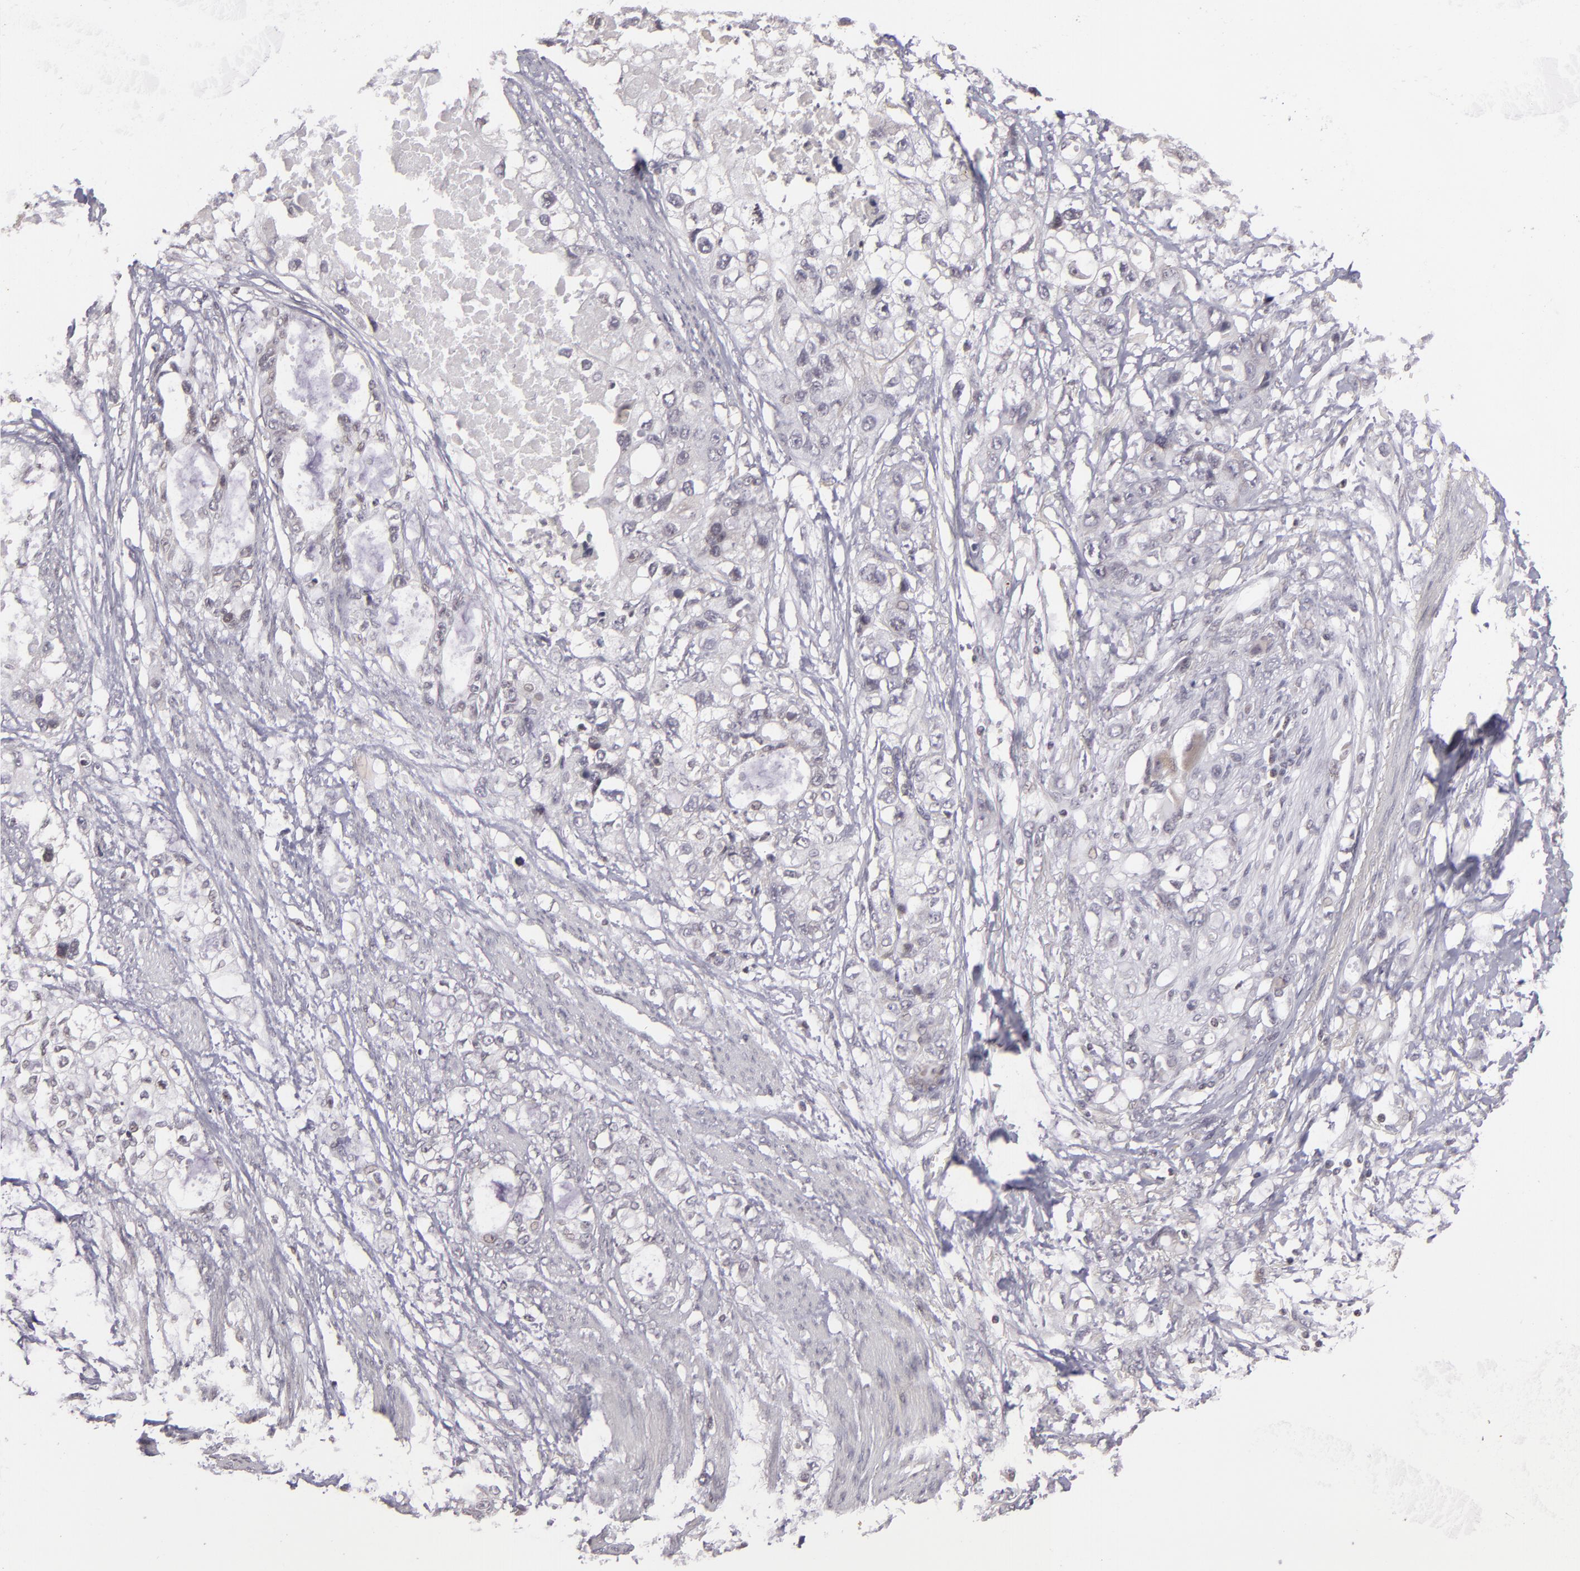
{"staining": {"intensity": "negative", "quantity": "none", "location": "none"}, "tissue": "stomach cancer", "cell_type": "Tumor cells", "image_type": "cancer", "snomed": [{"axis": "morphology", "description": "Adenocarcinoma, NOS"}, {"axis": "topography", "description": "Stomach, upper"}], "caption": "A histopathology image of human stomach adenocarcinoma is negative for staining in tumor cells. The staining is performed using DAB (3,3'-diaminobenzidine) brown chromogen with nuclei counter-stained in using hematoxylin.", "gene": "AKAP6", "patient": {"sex": "female", "age": 52}}